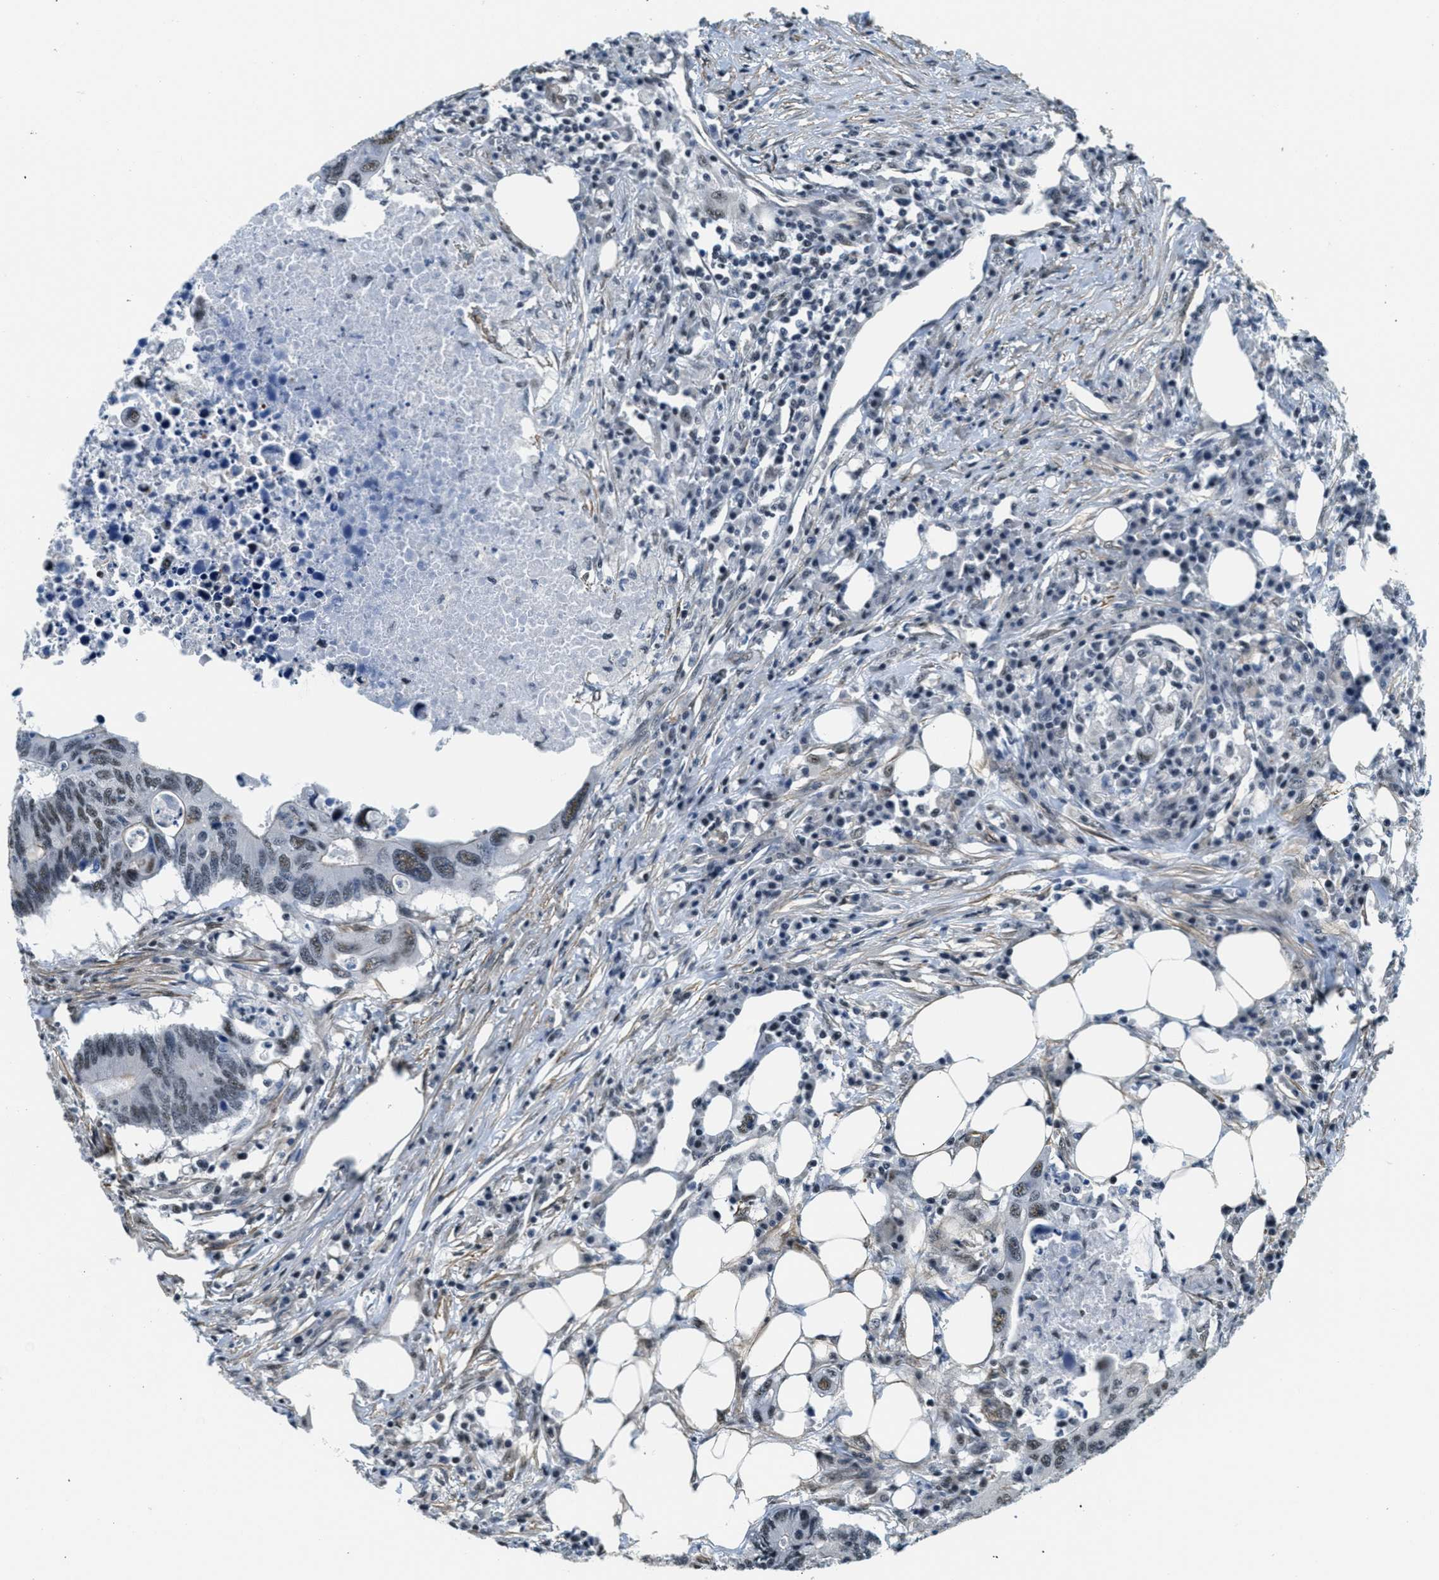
{"staining": {"intensity": "moderate", "quantity": ">75%", "location": "nuclear"}, "tissue": "colorectal cancer", "cell_type": "Tumor cells", "image_type": "cancer", "snomed": [{"axis": "morphology", "description": "Adenocarcinoma, NOS"}, {"axis": "topography", "description": "Colon"}], "caption": "Human adenocarcinoma (colorectal) stained with a protein marker displays moderate staining in tumor cells.", "gene": "CFAP36", "patient": {"sex": "male", "age": 71}}